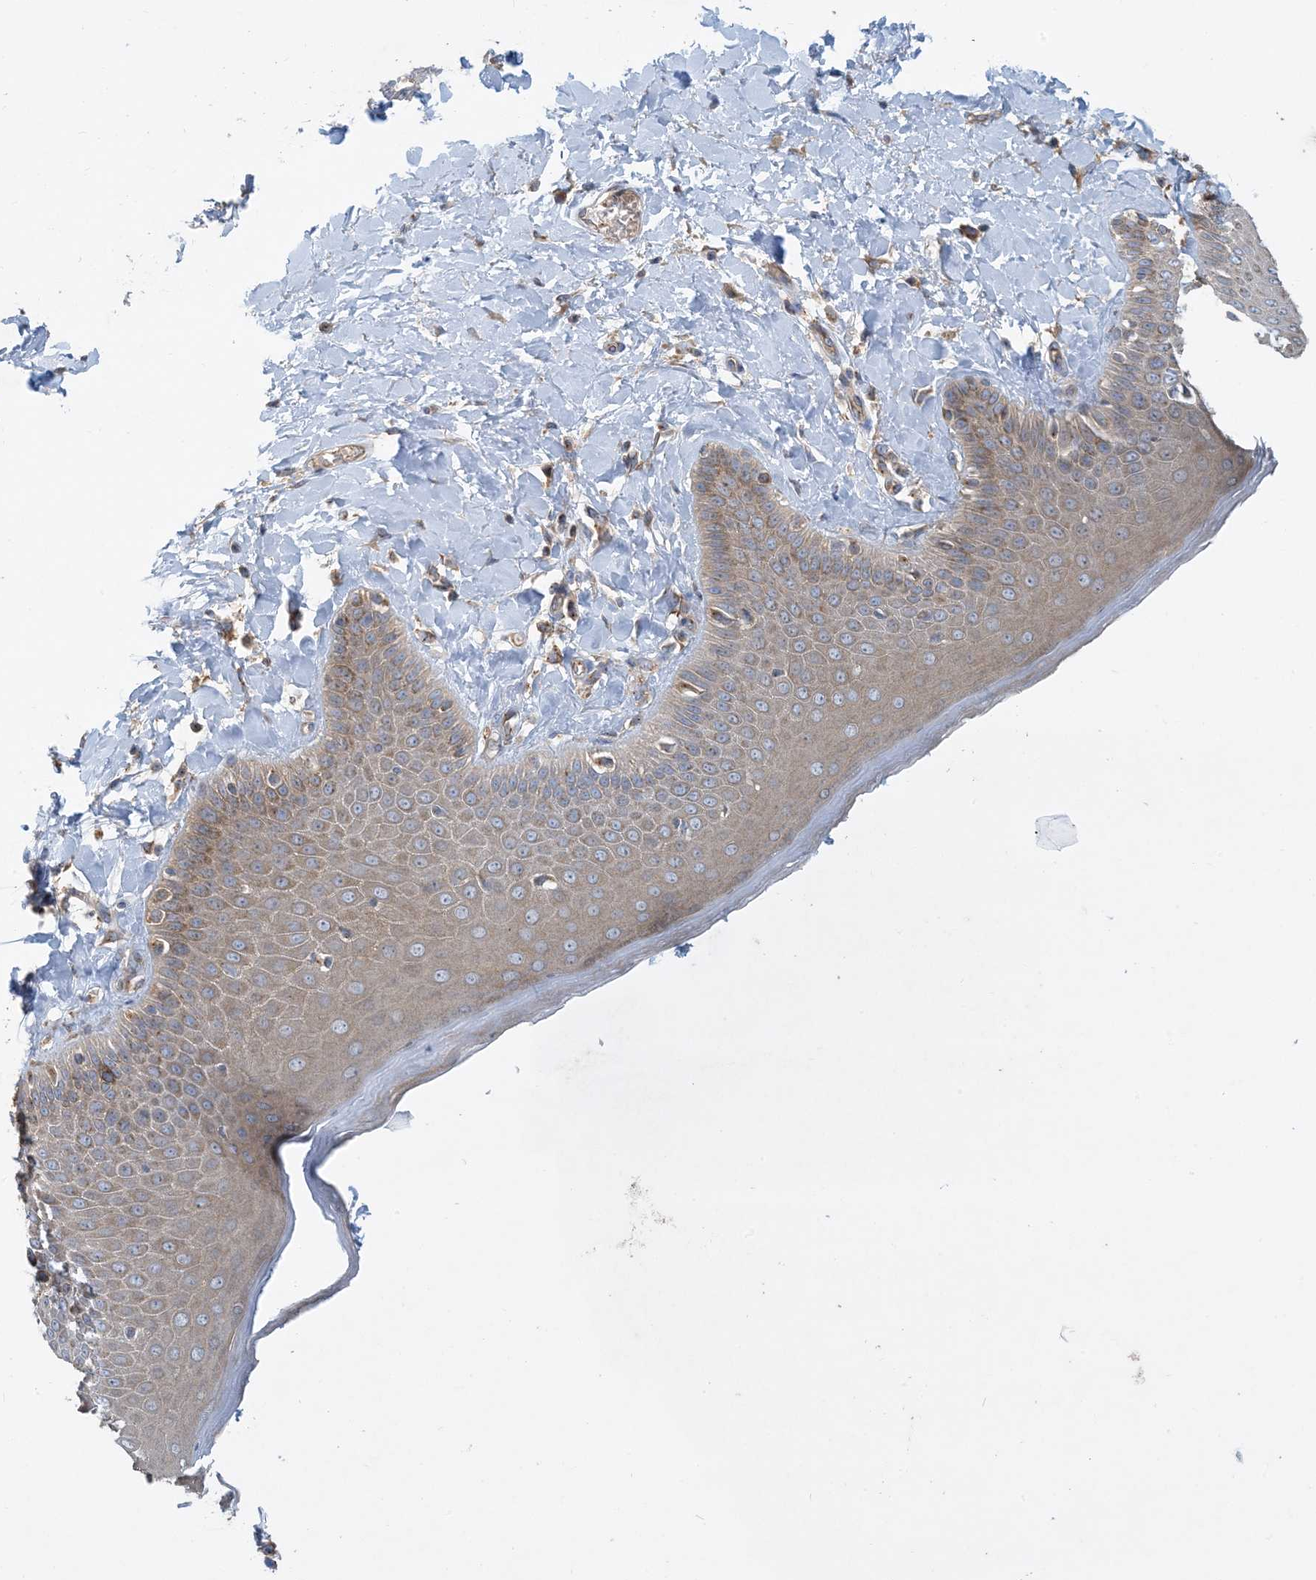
{"staining": {"intensity": "moderate", "quantity": "<25%", "location": "cytoplasmic/membranous"}, "tissue": "skin", "cell_type": "Epidermal cells", "image_type": "normal", "snomed": [{"axis": "morphology", "description": "Normal tissue, NOS"}, {"axis": "topography", "description": "Anal"}], "caption": "Immunohistochemistry (IHC) of normal human skin displays low levels of moderate cytoplasmic/membranous staining in about <25% of epidermal cells.", "gene": "SIDT1", "patient": {"sex": "male", "age": 69}}